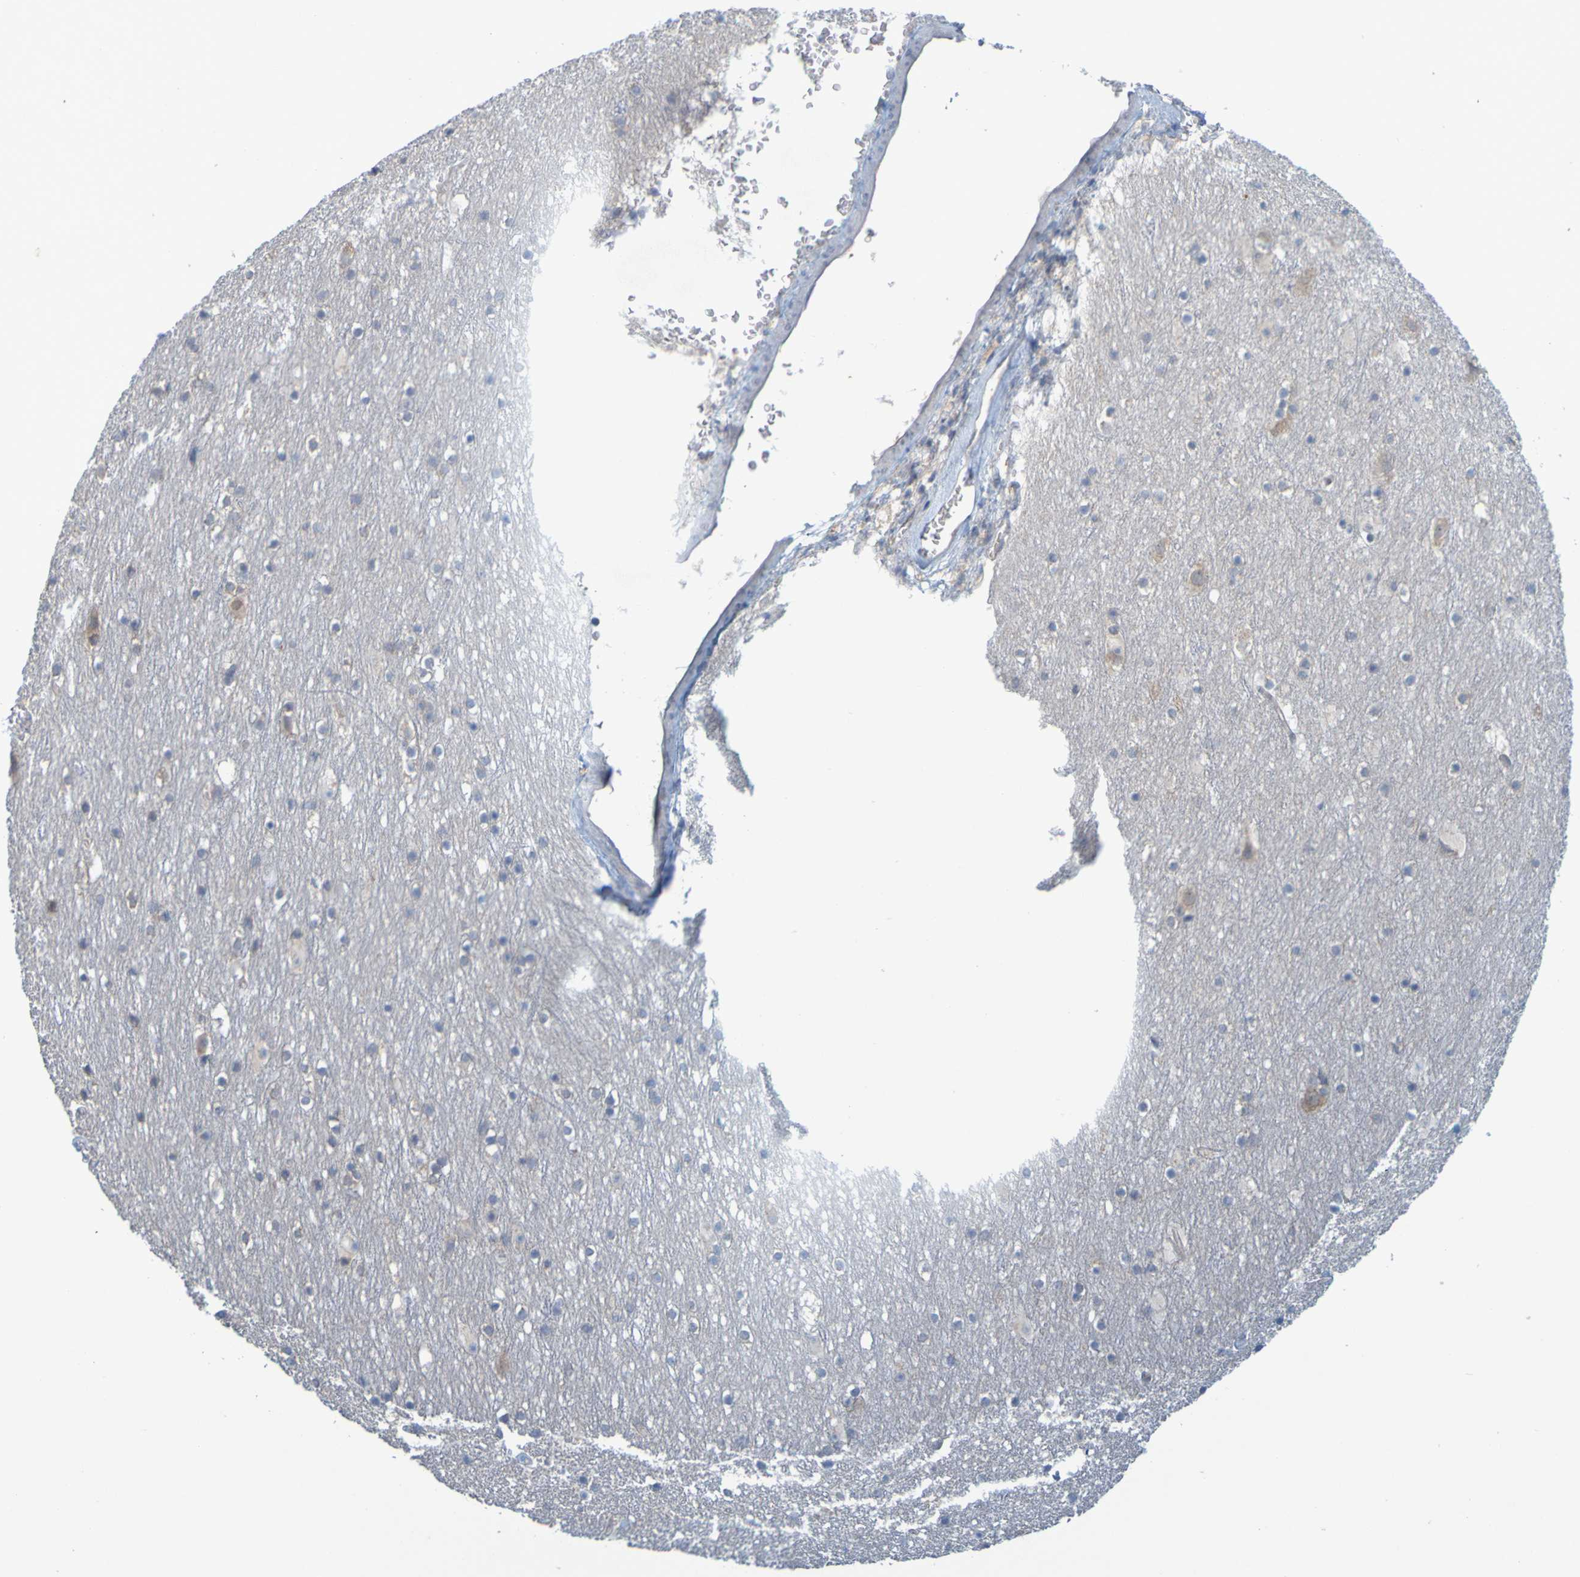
{"staining": {"intensity": "weak", "quantity": ">75%", "location": "cytoplasmic/membranous"}, "tissue": "cerebral cortex", "cell_type": "Endothelial cells", "image_type": "normal", "snomed": [{"axis": "morphology", "description": "Normal tissue, NOS"}, {"axis": "topography", "description": "Cerebral cortex"}], "caption": "Protein expression analysis of normal human cerebral cortex reveals weak cytoplasmic/membranous expression in about >75% of endothelial cells.", "gene": "MOGS", "patient": {"sex": "male", "age": 45}}